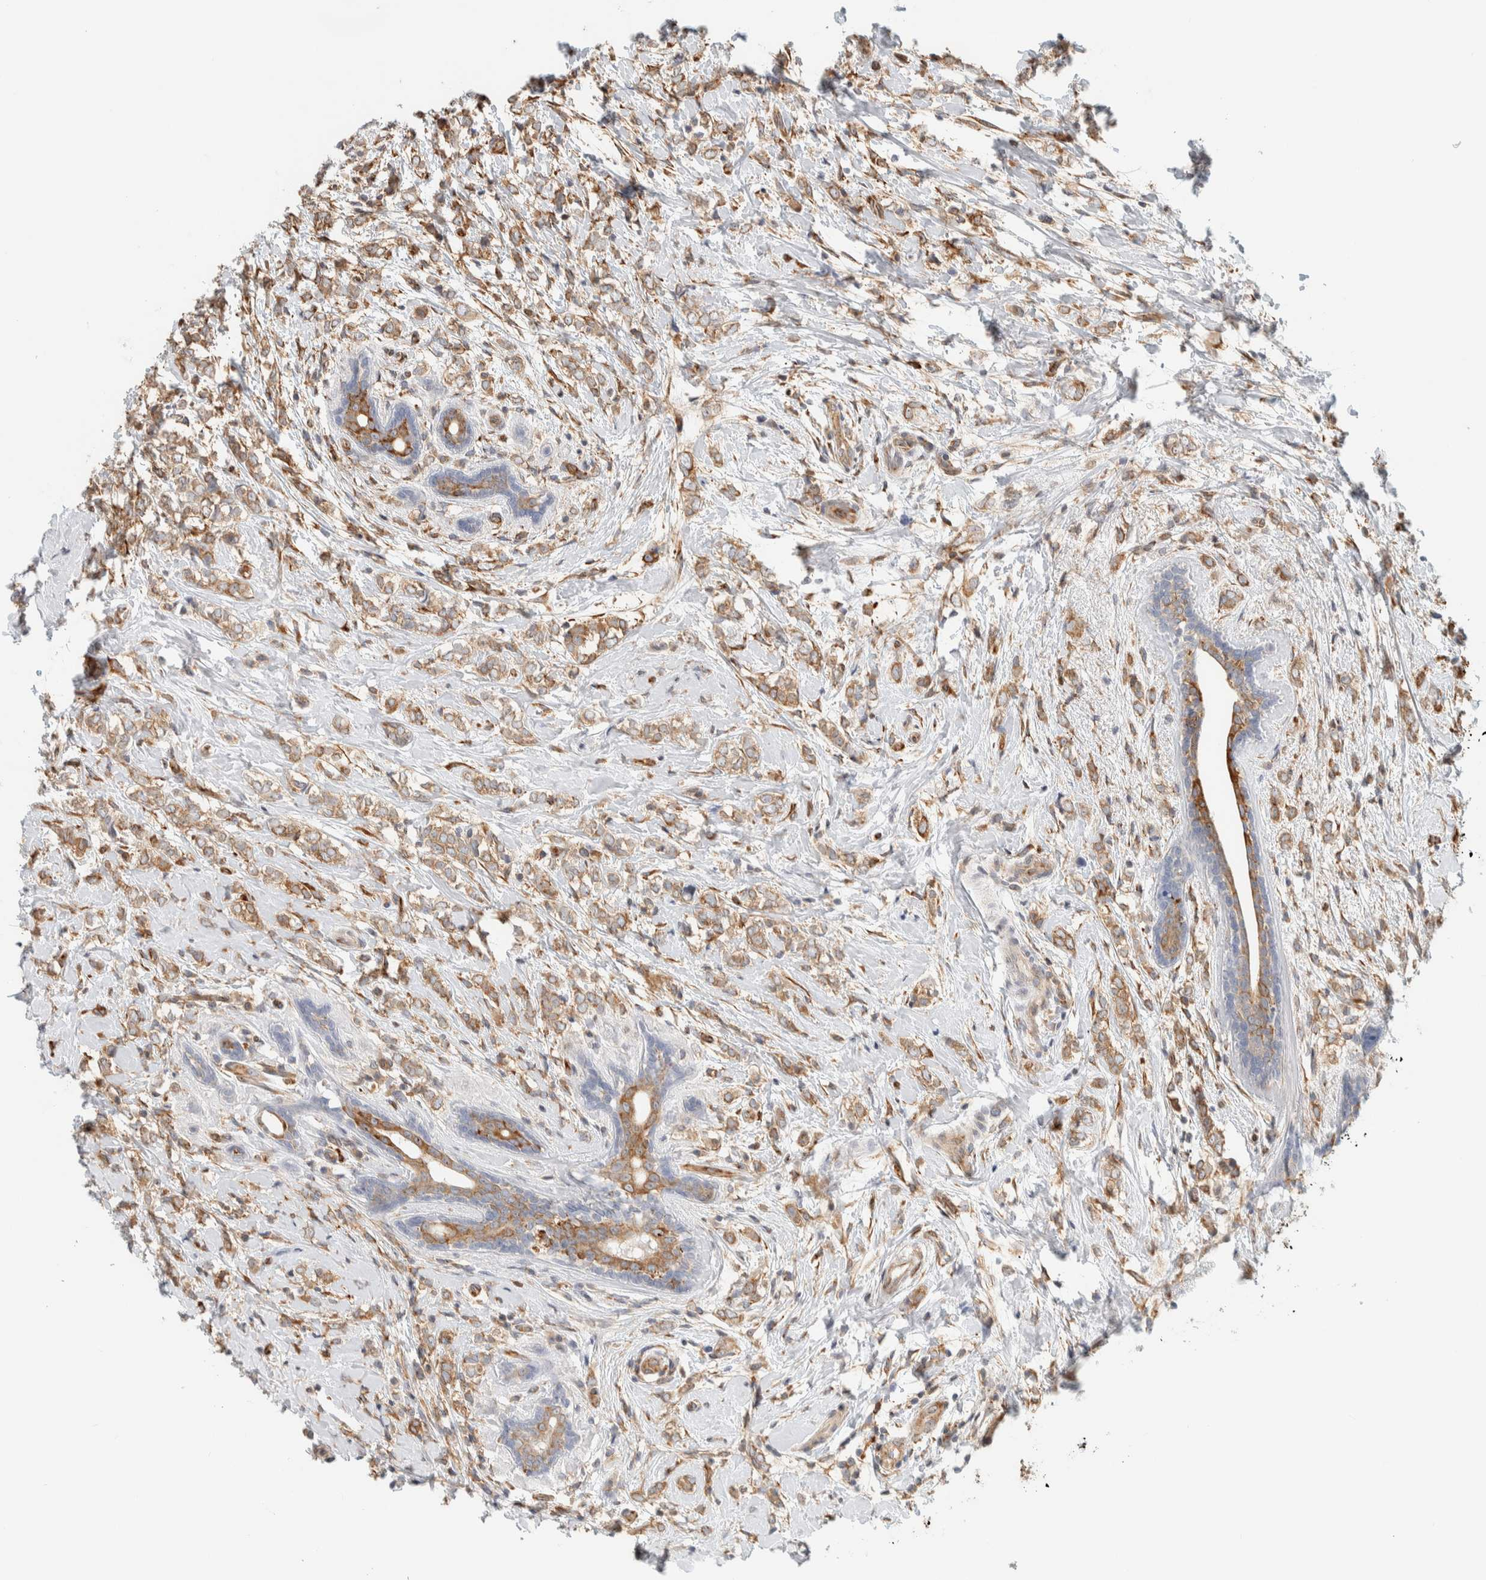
{"staining": {"intensity": "moderate", "quantity": ">75%", "location": "cytoplasmic/membranous"}, "tissue": "breast cancer", "cell_type": "Tumor cells", "image_type": "cancer", "snomed": [{"axis": "morphology", "description": "Normal tissue, NOS"}, {"axis": "morphology", "description": "Lobular carcinoma"}, {"axis": "topography", "description": "Breast"}], "caption": "Human breast cancer stained for a protein (brown) demonstrates moderate cytoplasmic/membranous positive expression in about >75% of tumor cells.", "gene": "LLGL2", "patient": {"sex": "female", "age": 47}}